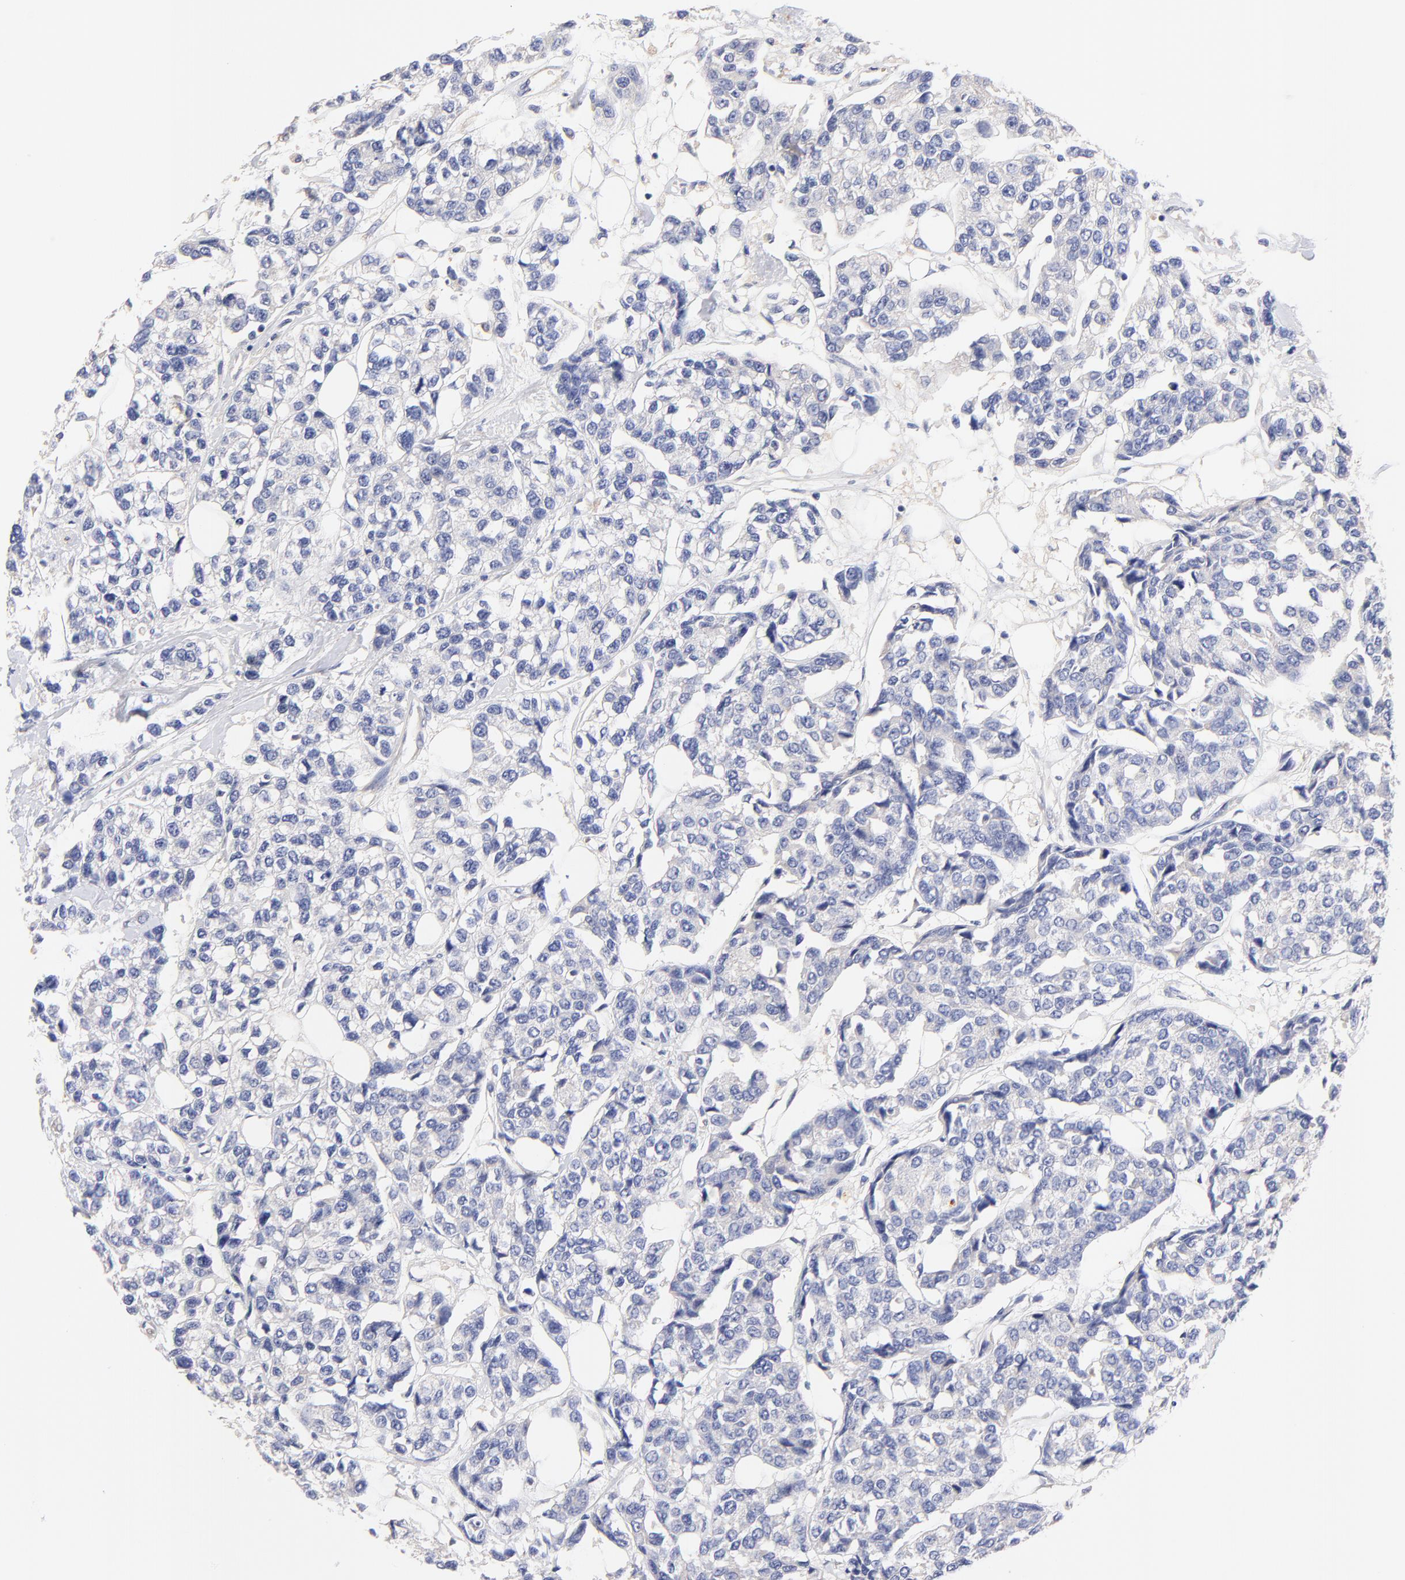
{"staining": {"intensity": "negative", "quantity": "none", "location": "none"}, "tissue": "breast cancer", "cell_type": "Tumor cells", "image_type": "cancer", "snomed": [{"axis": "morphology", "description": "Duct carcinoma"}, {"axis": "topography", "description": "Breast"}], "caption": "A high-resolution photomicrograph shows immunohistochemistry staining of breast cancer, which exhibits no significant expression in tumor cells.", "gene": "HS3ST1", "patient": {"sex": "female", "age": 51}}